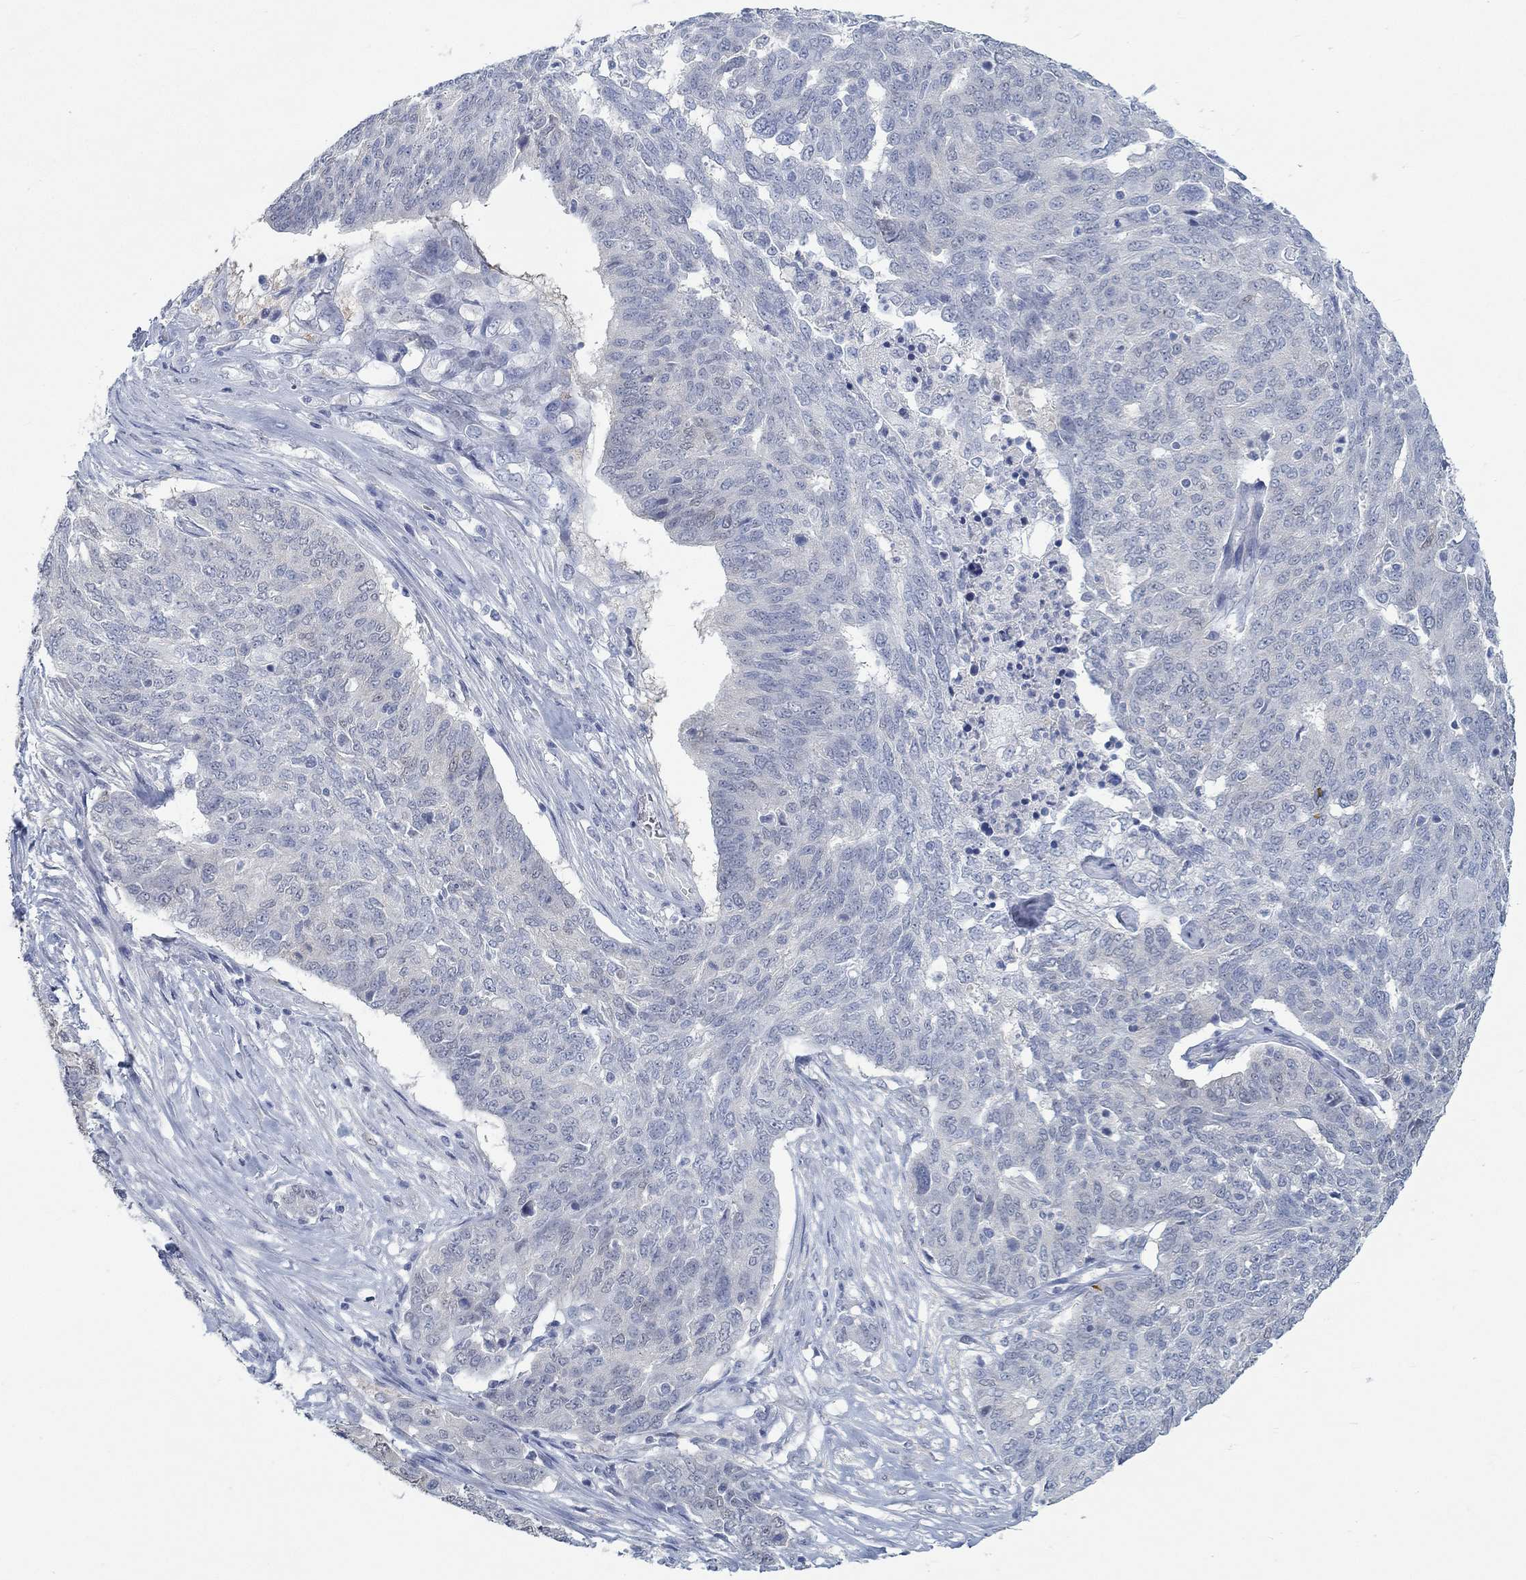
{"staining": {"intensity": "negative", "quantity": "none", "location": "none"}, "tissue": "ovarian cancer", "cell_type": "Tumor cells", "image_type": "cancer", "snomed": [{"axis": "morphology", "description": "Cystadenocarcinoma, serous, NOS"}, {"axis": "topography", "description": "Ovary"}], "caption": "Immunohistochemistry micrograph of human ovarian serous cystadenocarcinoma stained for a protein (brown), which demonstrates no staining in tumor cells.", "gene": "TEKT4", "patient": {"sex": "female", "age": 67}}